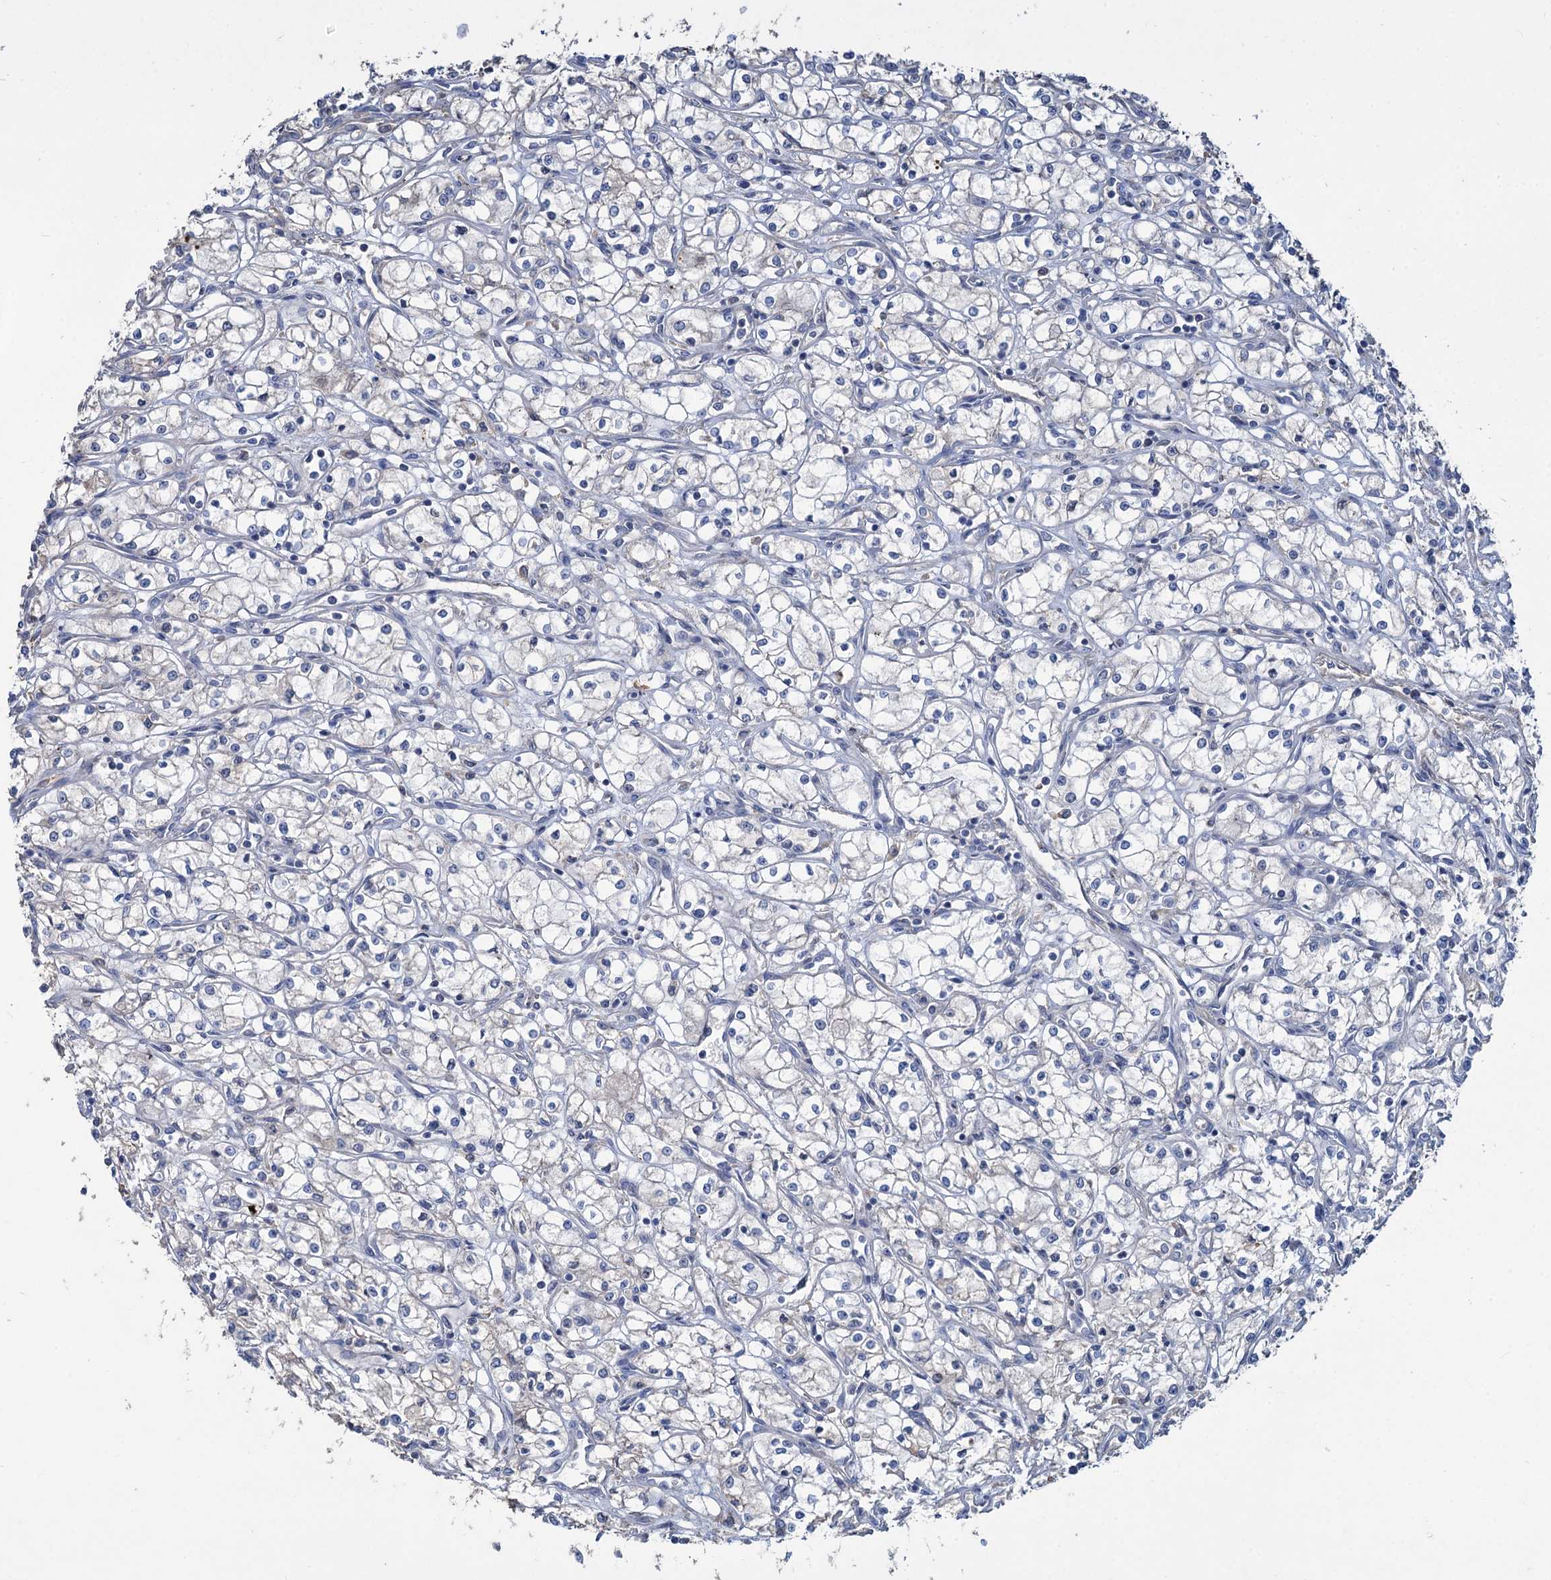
{"staining": {"intensity": "negative", "quantity": "none", "location": "none"}, "tissue": "renal cancer", "cell_type": "Tumor cells", "image_type": "cancer", "snomed": [{"axis": "morphology", "description": "Adenocarcinoma, NOS"}, {"axis": "topography", "description": "Kidney"}], "caption": "Human adenocarcinoma (renal) stained for a protein using IHC demonstrates no staining in tumor cells.", "gene": "URAD", "patient": {"sex": "male", "age": 59}}